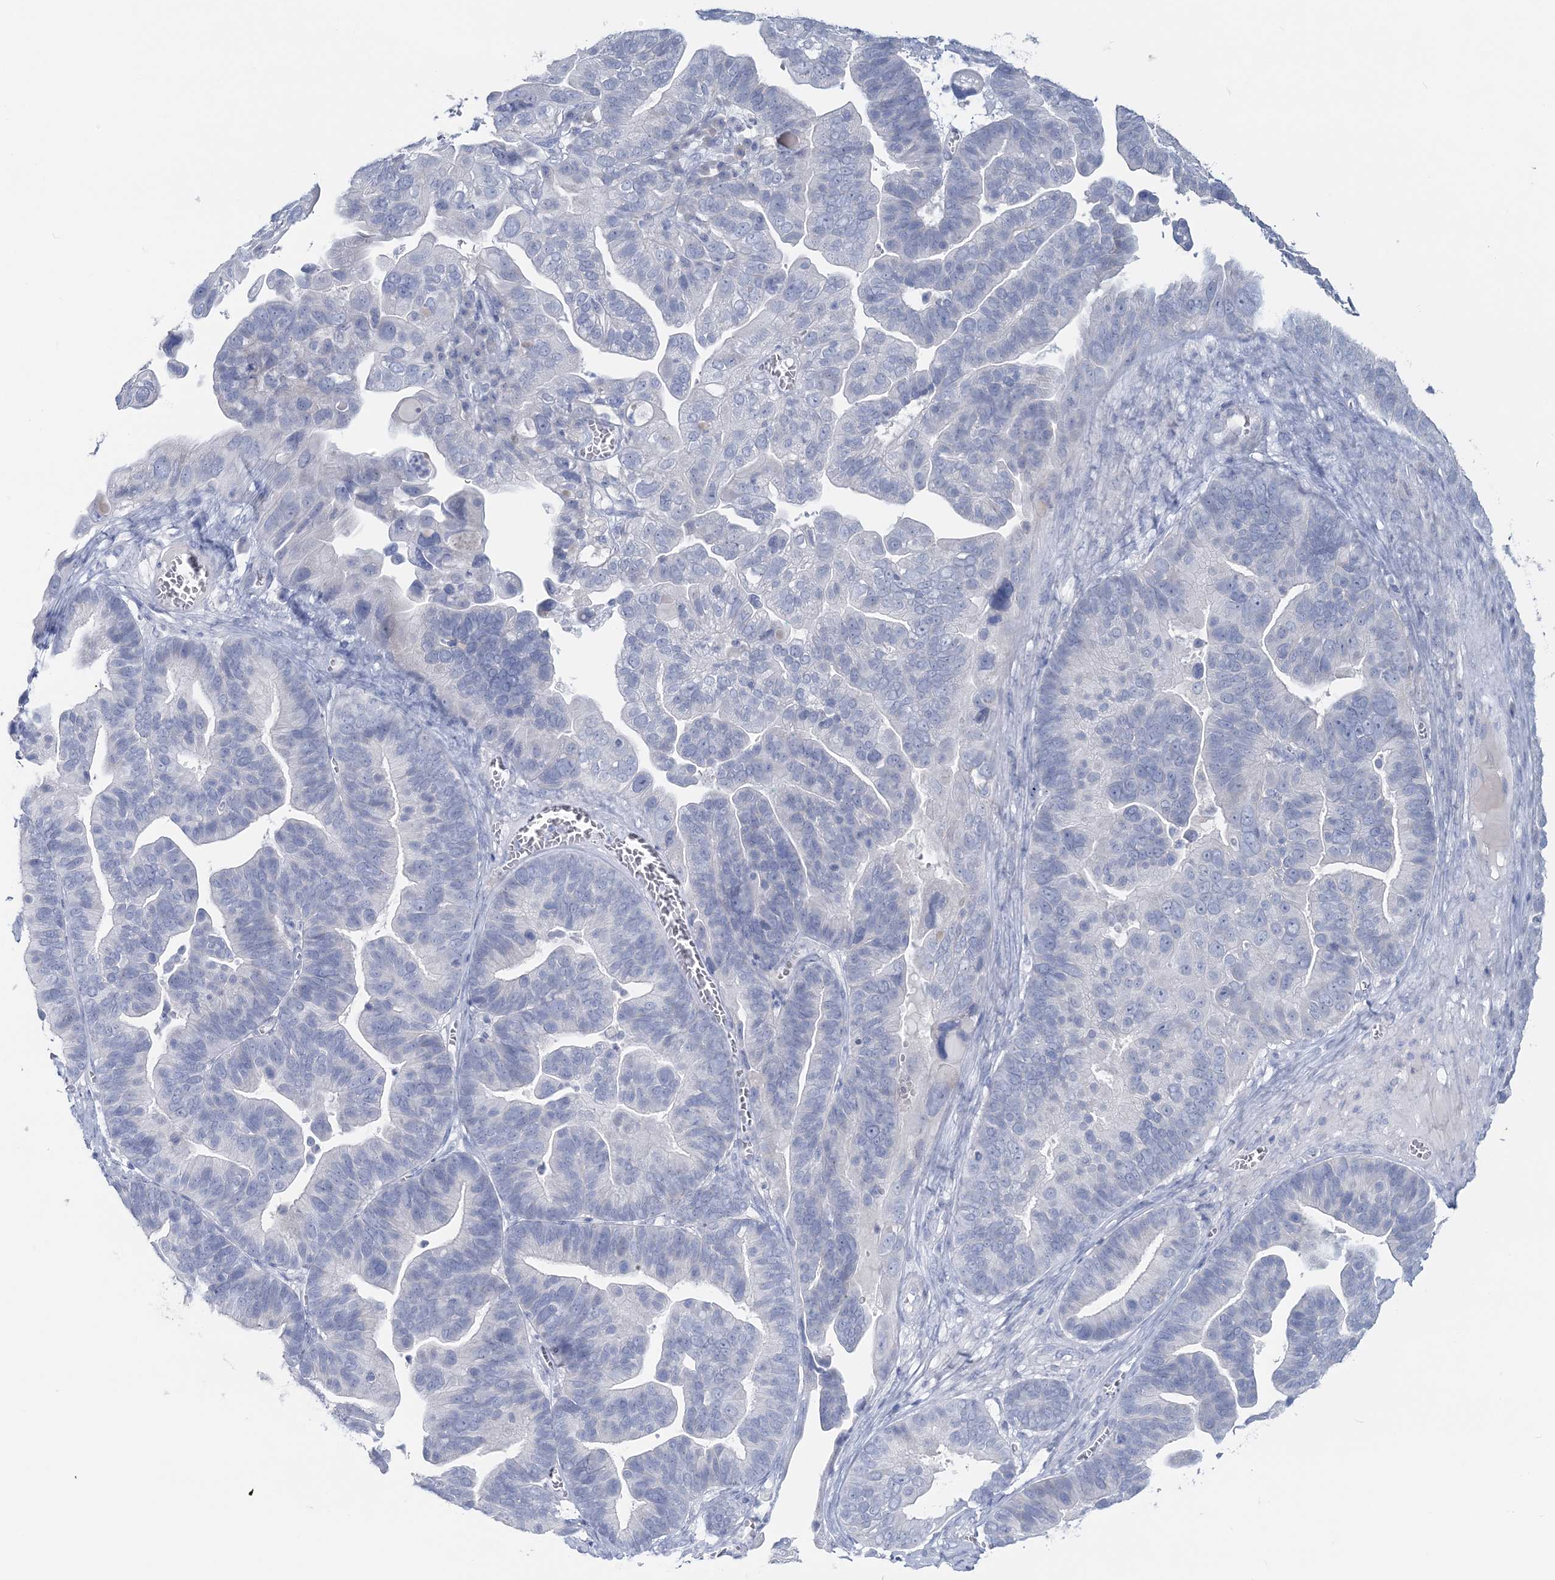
{"staining": {"intensity": "negative", "quantity": "none", "location": "none"}, "tissue": "ovarian cancer", "cell_type": "Tumor cells", "image_type": "cancer", "snomed": [{"axis": "morphology", "description": "Cystadenocarcinoma, serous, NOS"}, {"axis": "topography", "description": "Ovary"}], "caption": "This is an immunohistochemistry histopathology image of ovarian cancer (serous cystadenocarcinoma). There is no staining in tumor cells.", "gene": "CYP3A4", "patient": {"sex": "female", "age": 56}}